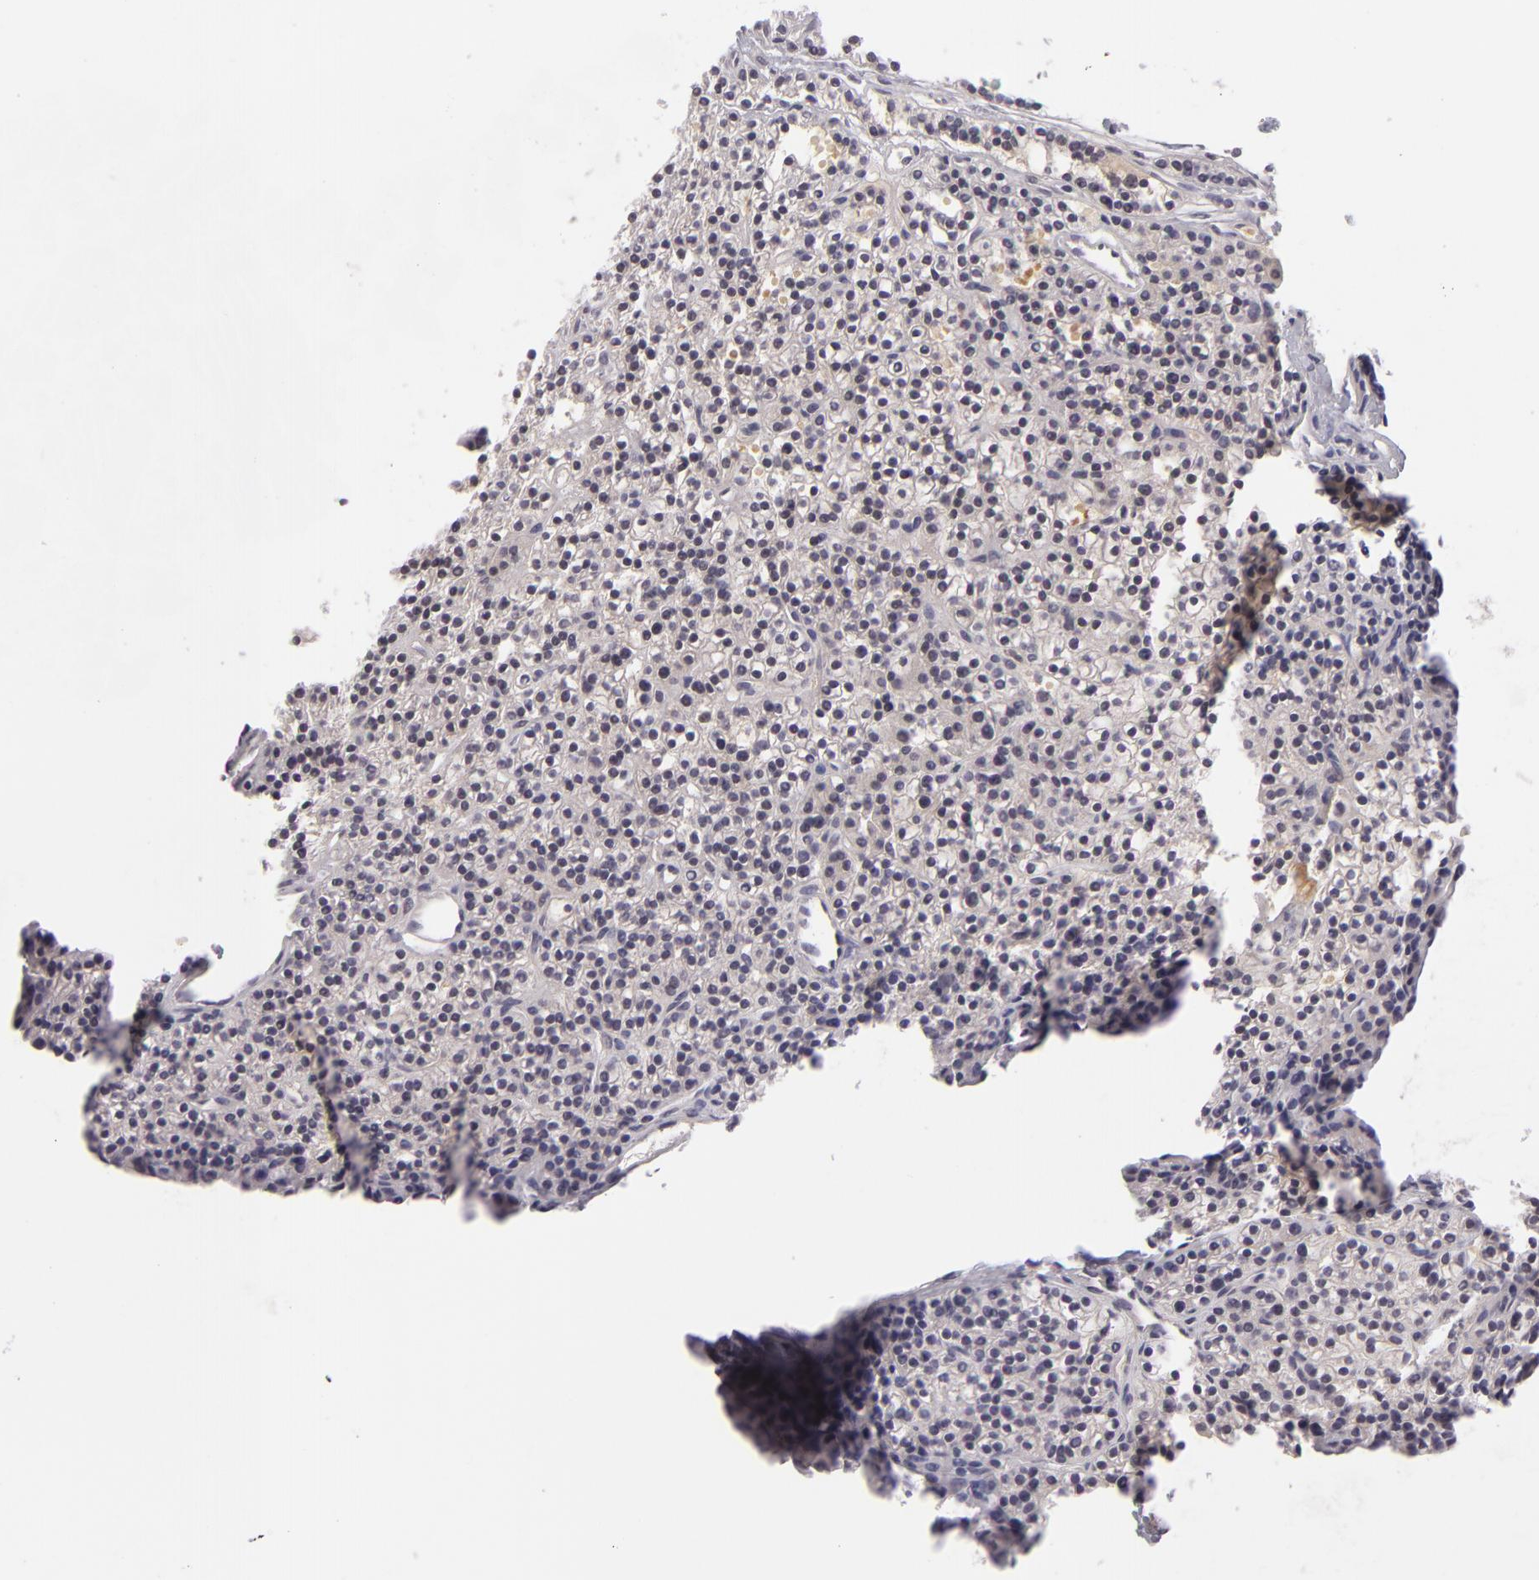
{"staining": {"intensity": "weak", "quantity": ">75%", "location": "cytoplasmic/membranous"}, "tissue": "parathyroid gland", "cell_type": "Glandular cells", "image_type": "normal", "snomed": [{"axis": "morphology", "description": "Normal tissue, NOS"}, {"axis": "topography", "description": "Parathyroid gland"}], "caption": "The photomicrograph demonstrates staining of normal parathyroid gland, revealing weak cytoplasmic/membranous protein positivity (brown color) within glandular cells.", "gene": "CTNNB1", "patient": {"sex": "female", "age": 45}}